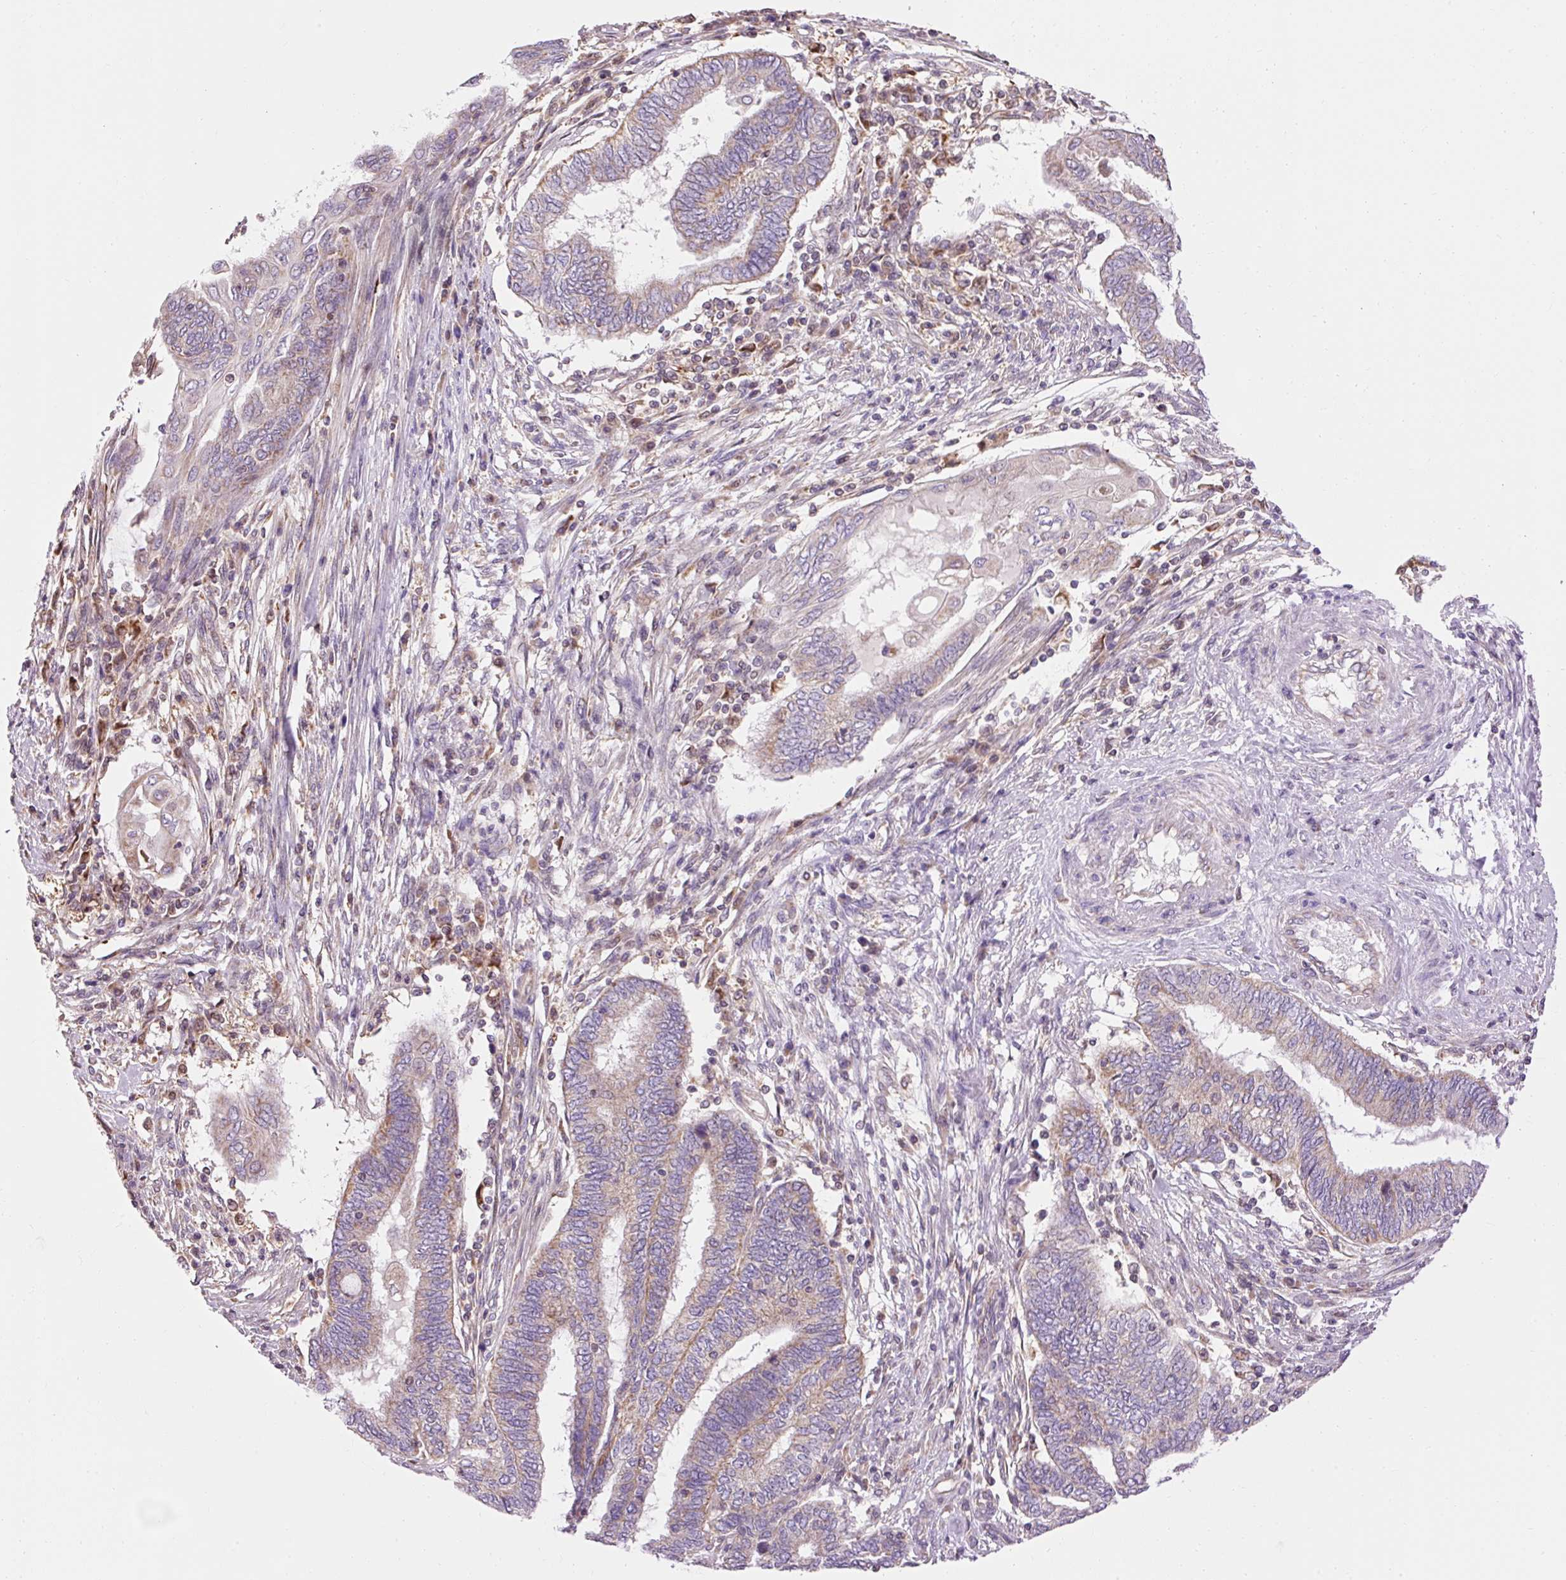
{"staining": {"intensity": "negative", "quantity": "none", "location": "none"}, "tissue": "endometrial cancer", "cell_type": "Tumor cells", "image_type": "cancer", "snomed": [{"axis": "morphology", "description": "Adenocarcinoma, NOS"}, {"axis": "topography", "description": "Uterus"}, {"axis": "topography", "description": "Endometrium"}], "caption": "Endometrial adenocarcinoma was stained to show a protein in brown. There is no significant positivity in tumor cells. (DAB (3,3'-diaminobenzidine) immunohistochemistry (IHC) visualized using brightfield microscopy, high magnification).", "gene": "IMMT", "patient": {"sex": "female", "age": 70}}